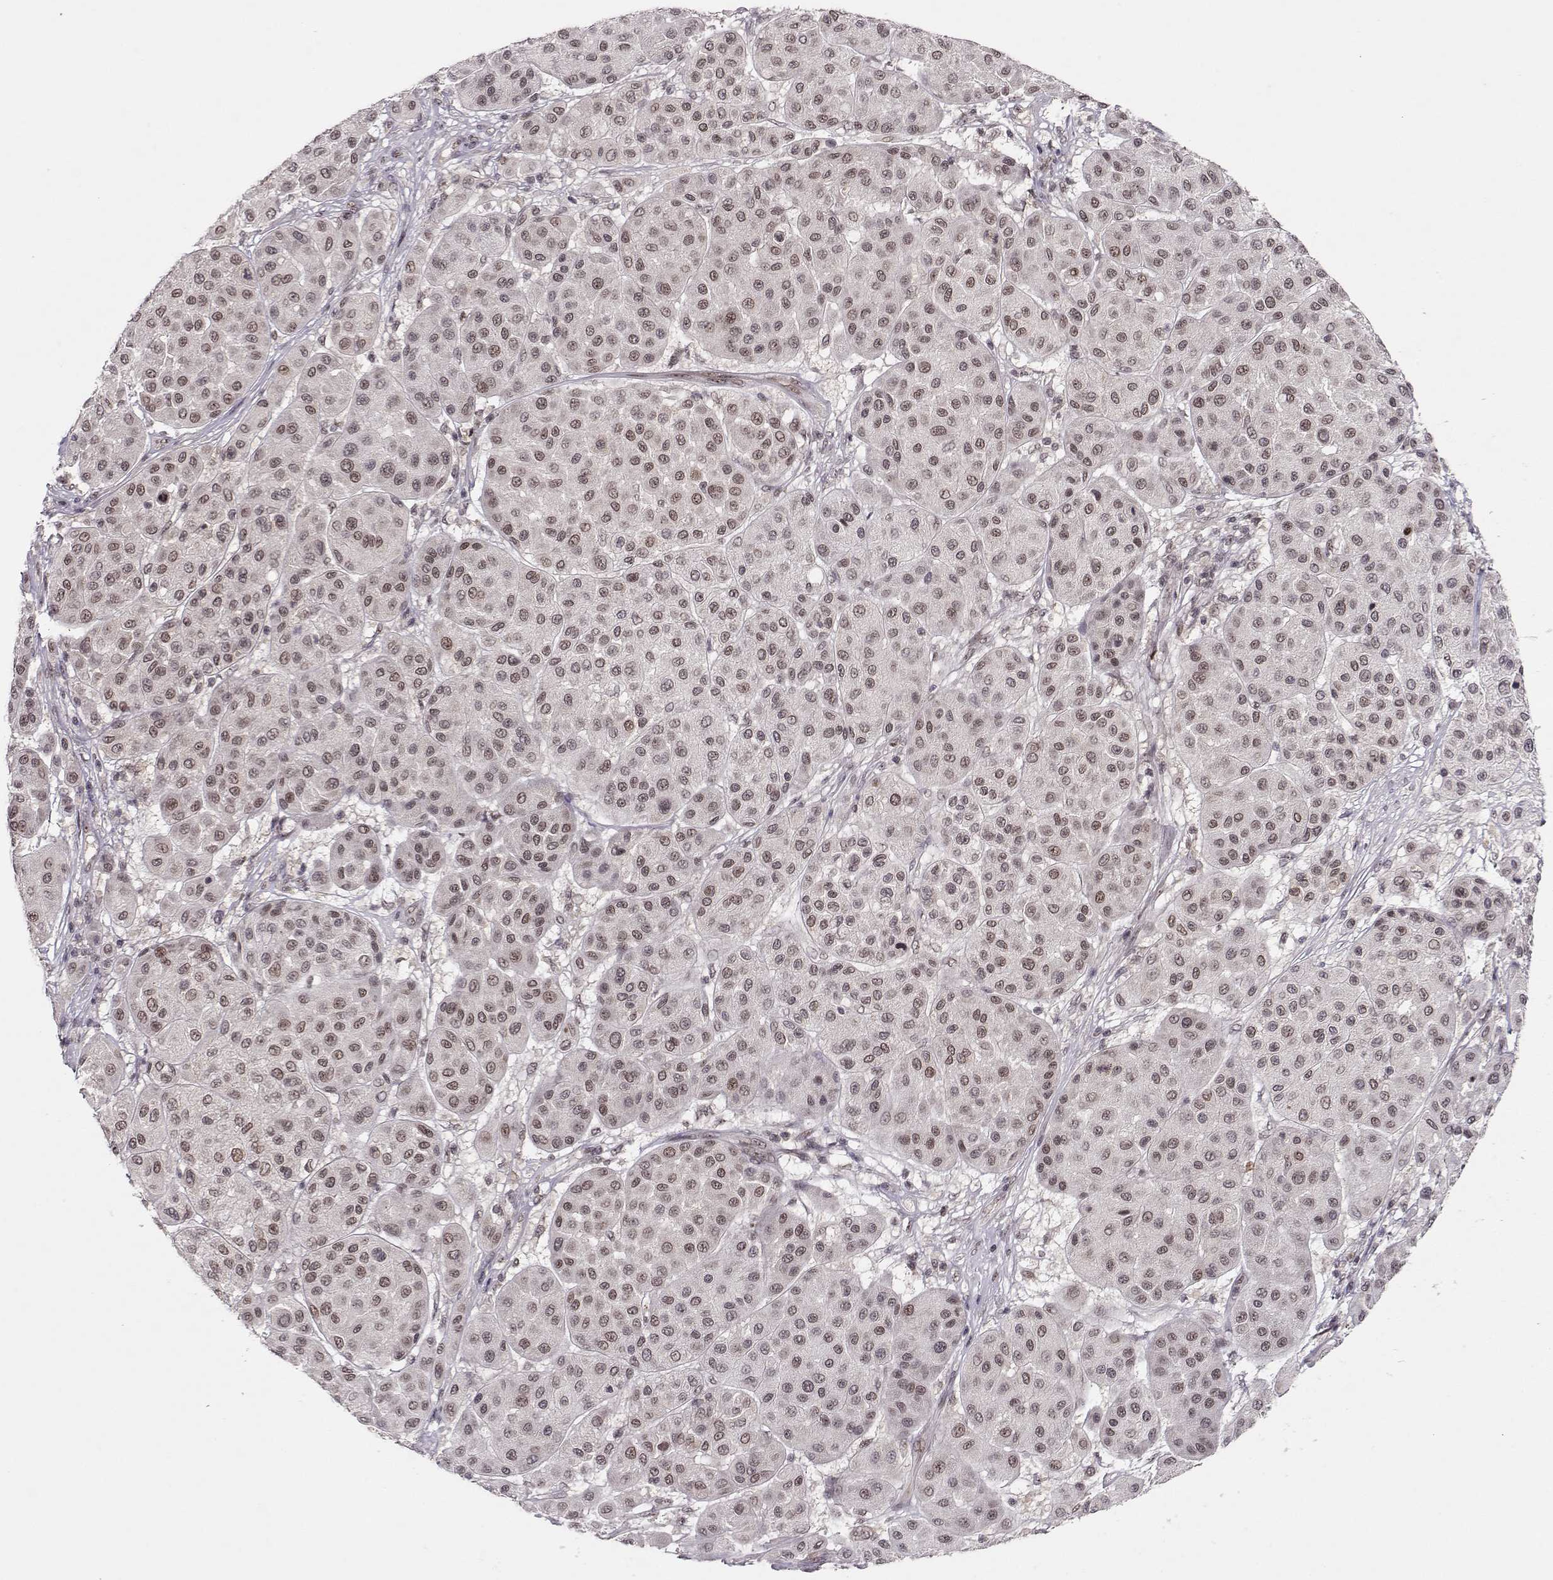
{"staining": {"intensity": "weak", "quantity": "25%-75%", "location": "nuclear"}, "tissue": "melanoma", "cell_type": "Tumor cells", "image_type": "cancer", "snomed": [{"axis": "morphology", "description": "Malignant melanoma, Metastatic site"}, {"axis": "topography", "description": "Smooth muscle"}], "caption": "Immunohistochemical staining of melanoma displays low levels of weak nuclear staining in about 25%-75% of tumor cells.", "gene": "CSNK2A1", "patient": {"sex": "male", "age": 41}}